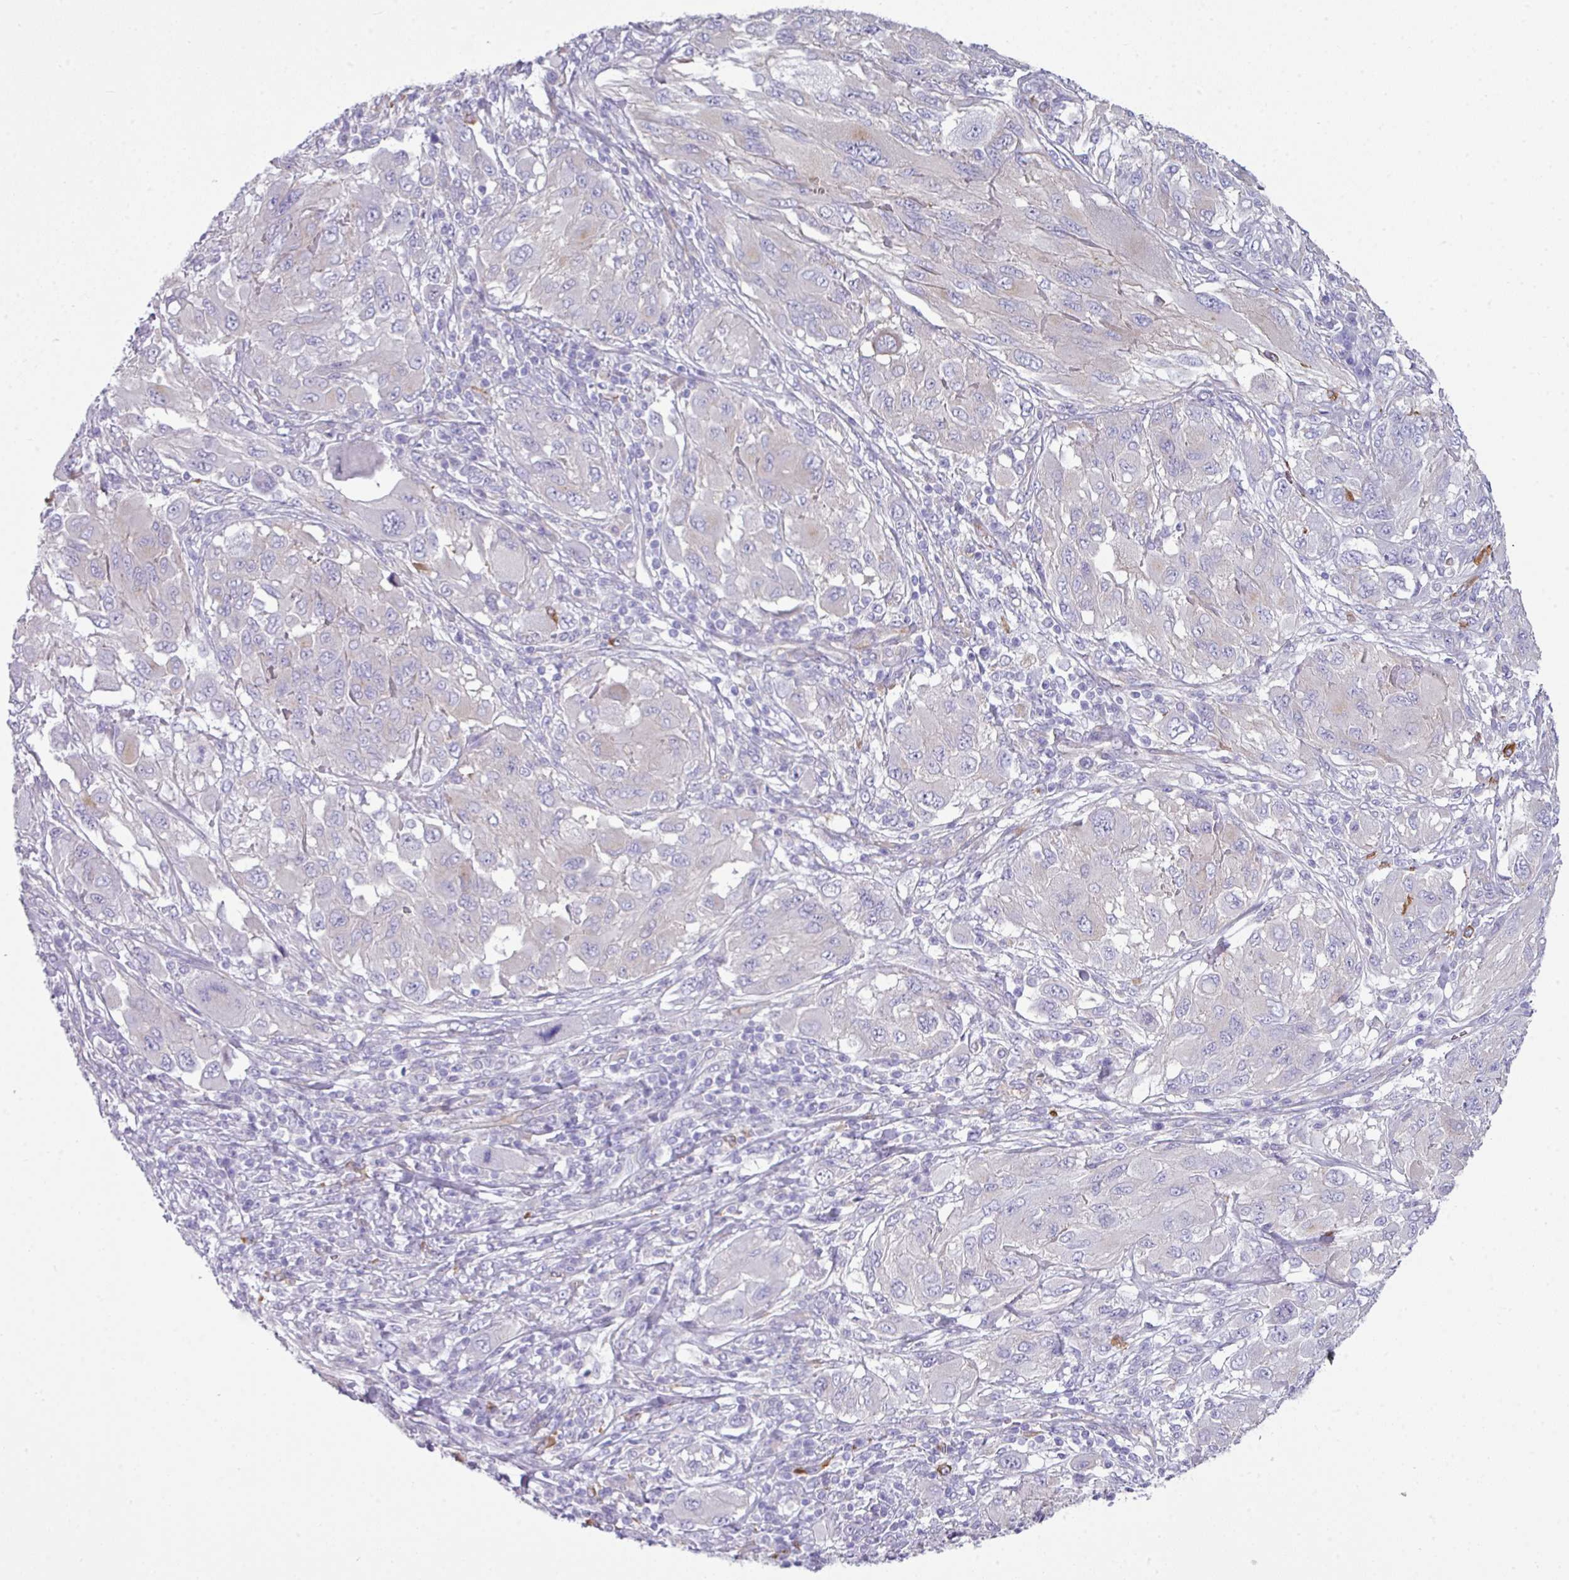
{"staining": {"intensity": "negative", "quantity": "none", "location": "none"}, "tissue": "melanoma", "cell_type": "Tumor cells", "image_type": "cancer", "snomed": [{"axis": "morphology", "description": "Malignant melanoma, NOS"}, {"axis": "topography", "description": "Skin"}], "caption": "Melanoma was stained to show a protein in brown. There is no significant staining in tumor cells.", "gene": "ABCC5", "patient": {"sex": "female", "age": 91}}